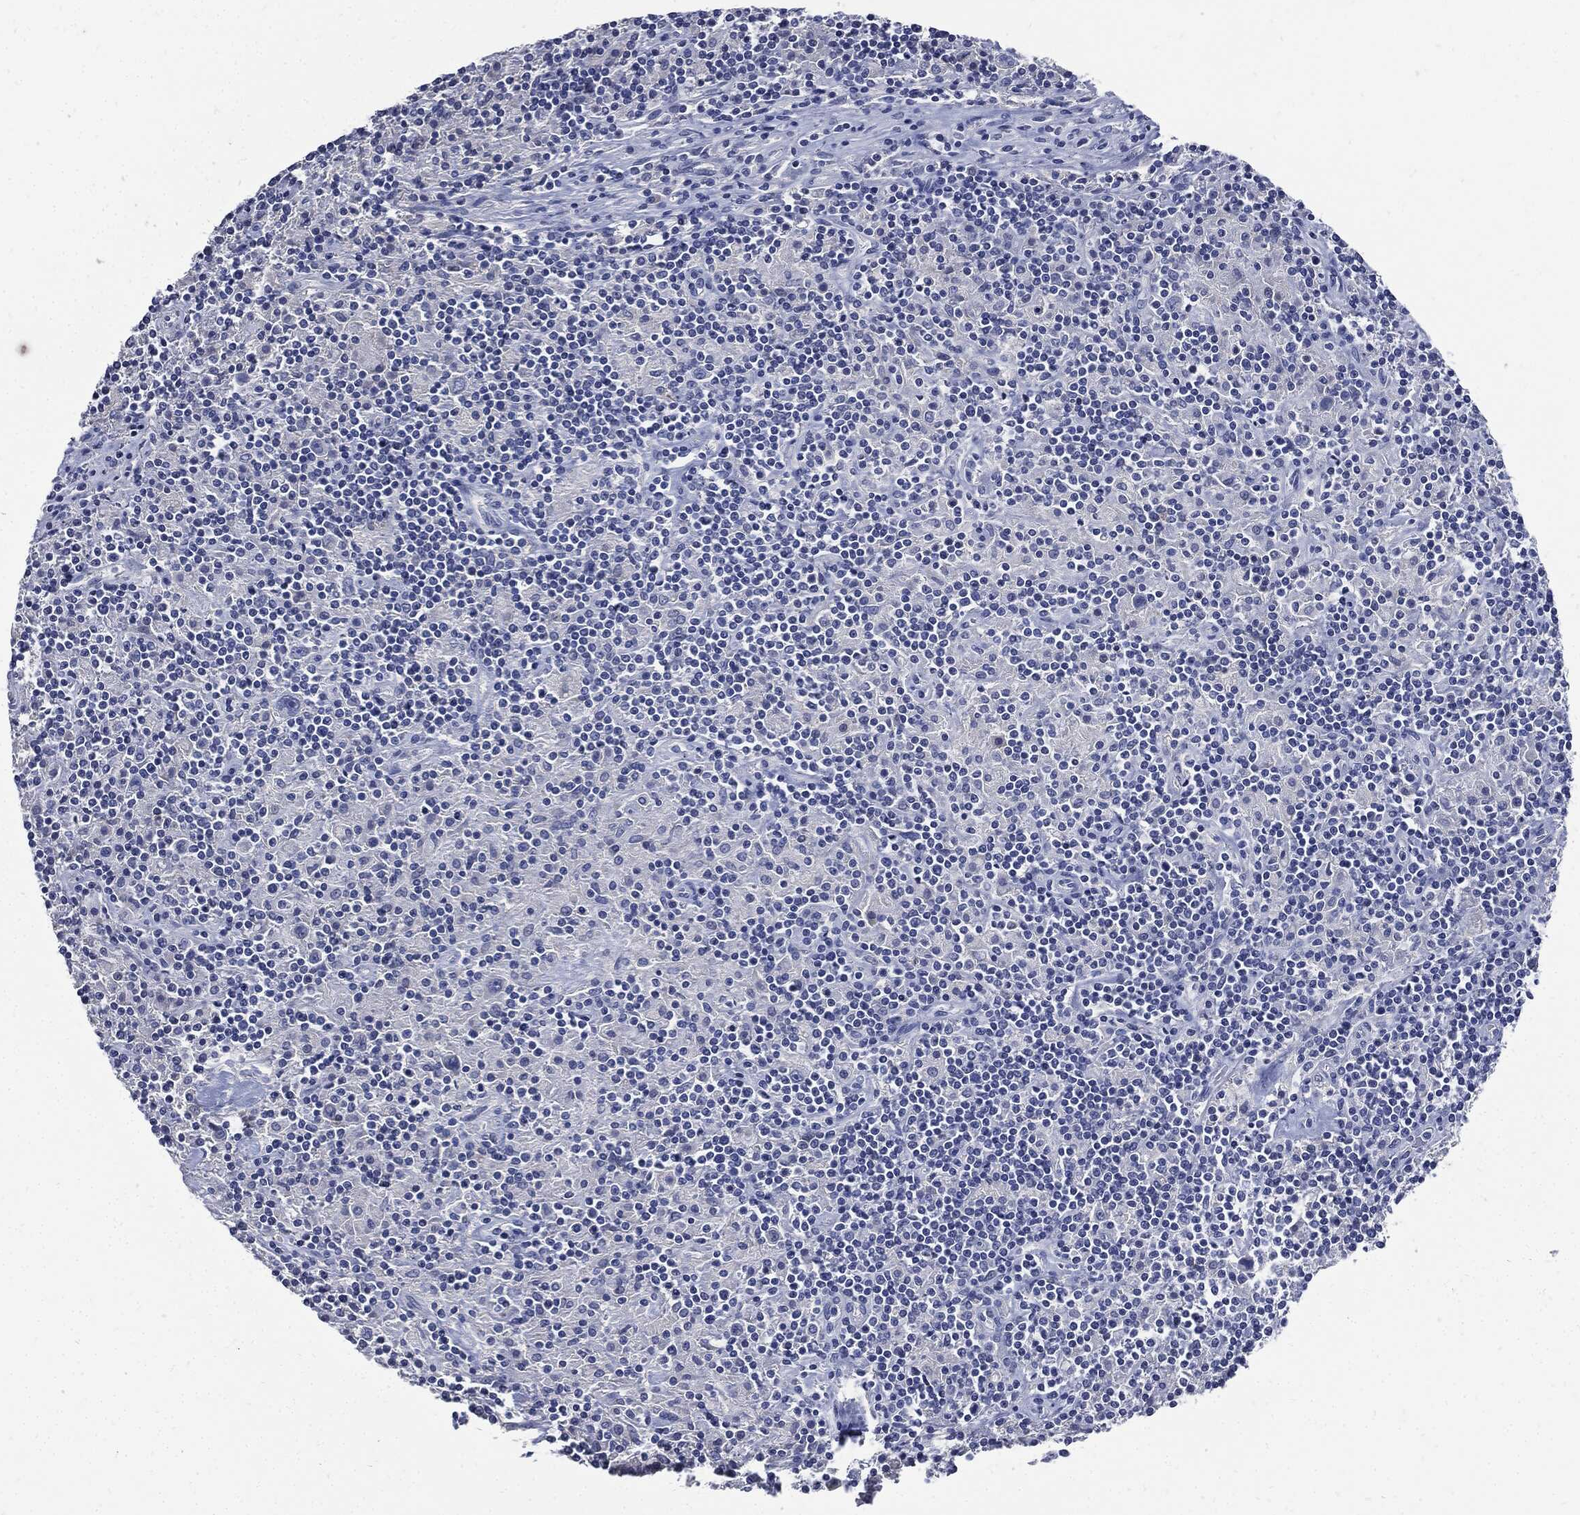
{"staining": {"intensity": "negative", "quantity": "none", "location": "none"}, "tissue": "lymphoma", "cell_type": "Tumor cells", "image_type": "cancer", "snomed": [{"axis": "morphology", "description": "Hodgkin's disease, NOS"}, {"axis": "topography", "description": "Lymph node"}], "caption": "High power microscopy image of an immunohistochemistry (IHC) photomicrograph of lymphoma, revealing no significant expression in tumor cells.", "gene": "CPE", "patient": {"sex": "male", "age": 70}}